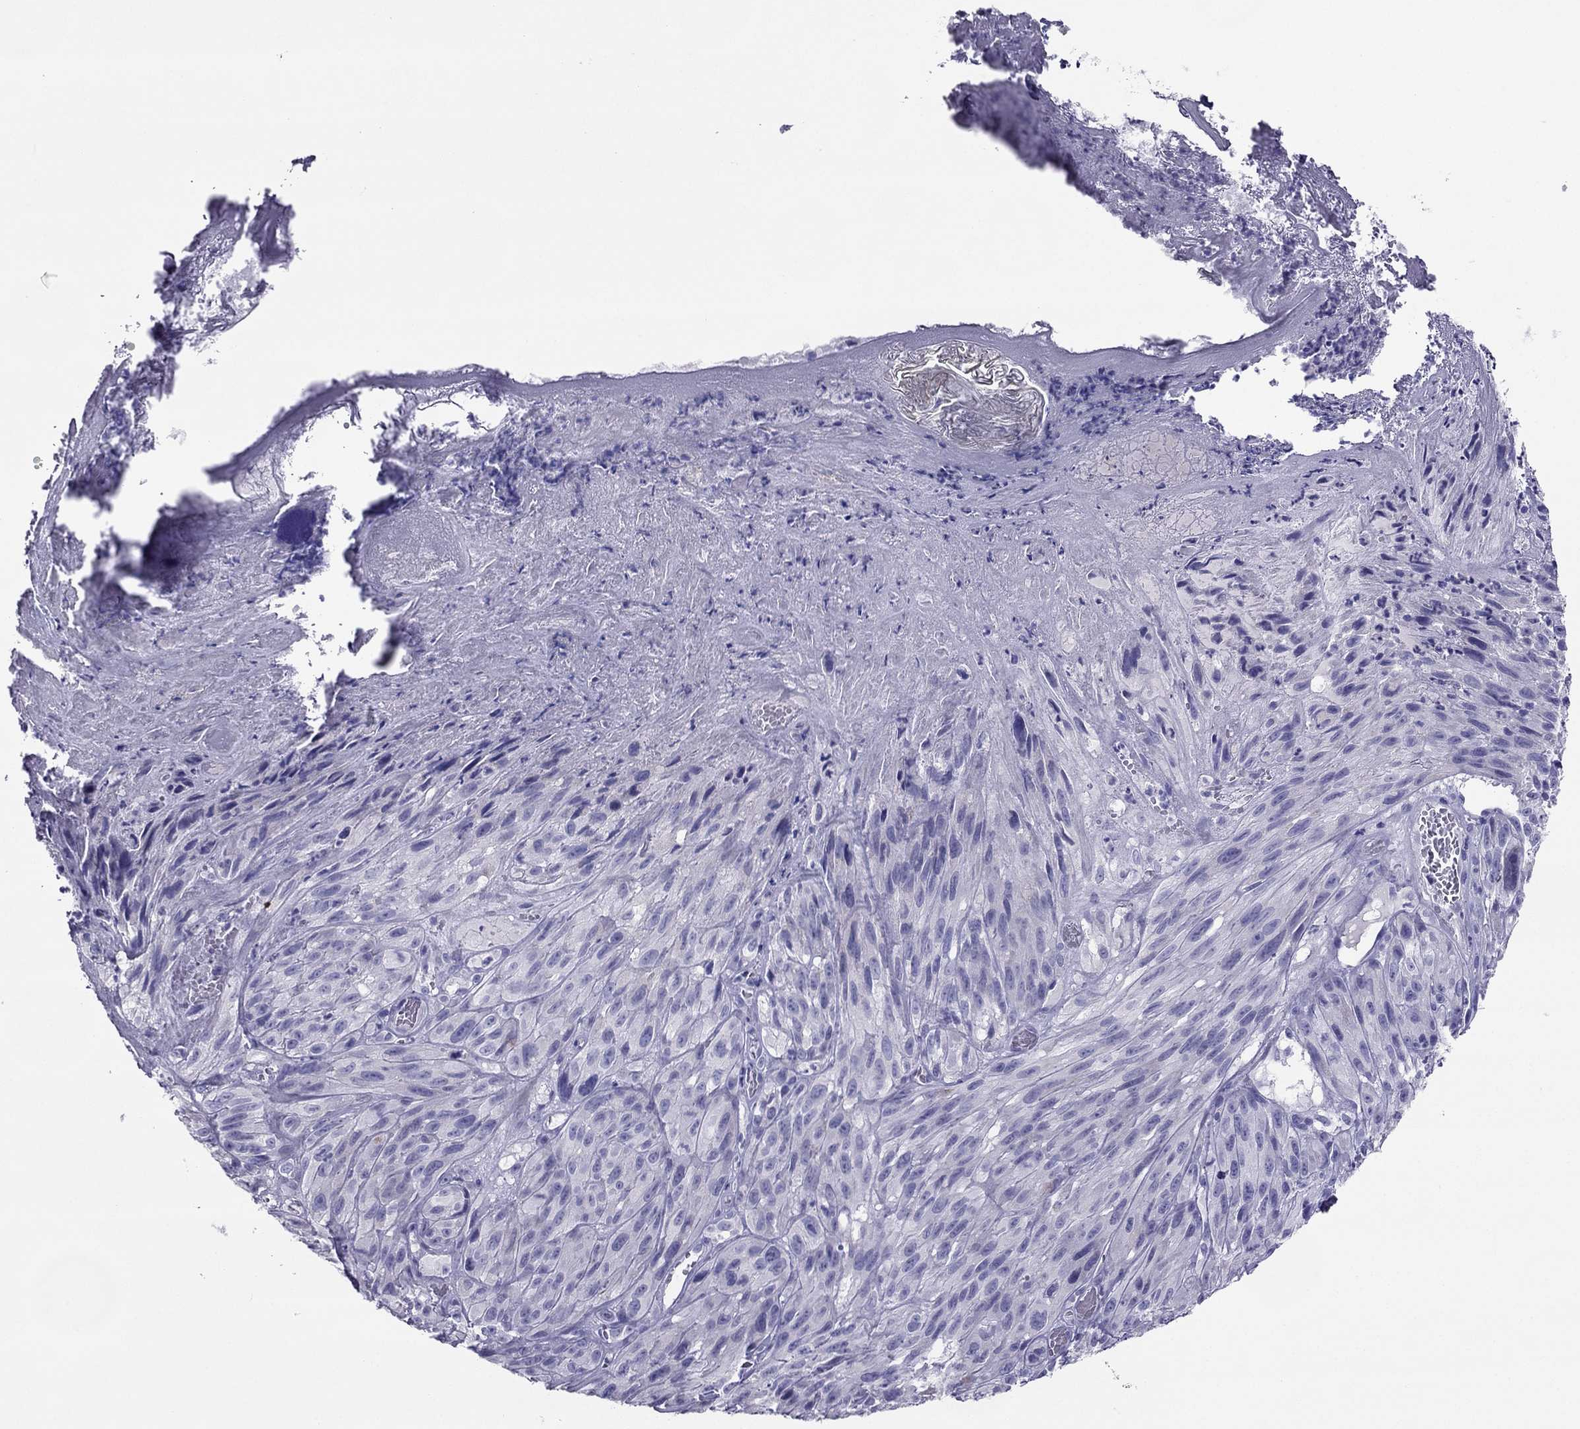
{"staining": {"intensity": "negative", "quantity": "none", "location": "none"}, "tissue": "melanoma", "cell_type": "Tumor cells", "image_type": "cancer", "snomed": [{"axis": "morphology", "description": "Malignant melanoma, NOS"}, {"axis": "topography", "description": "Skin"}], "caption": "DAB immunohistochemical staining of human malignant melanoma demonstrates no significant expression in tumor cells.", "gene": "MAEL", "patient": {"sex": "male", "age": 51}}